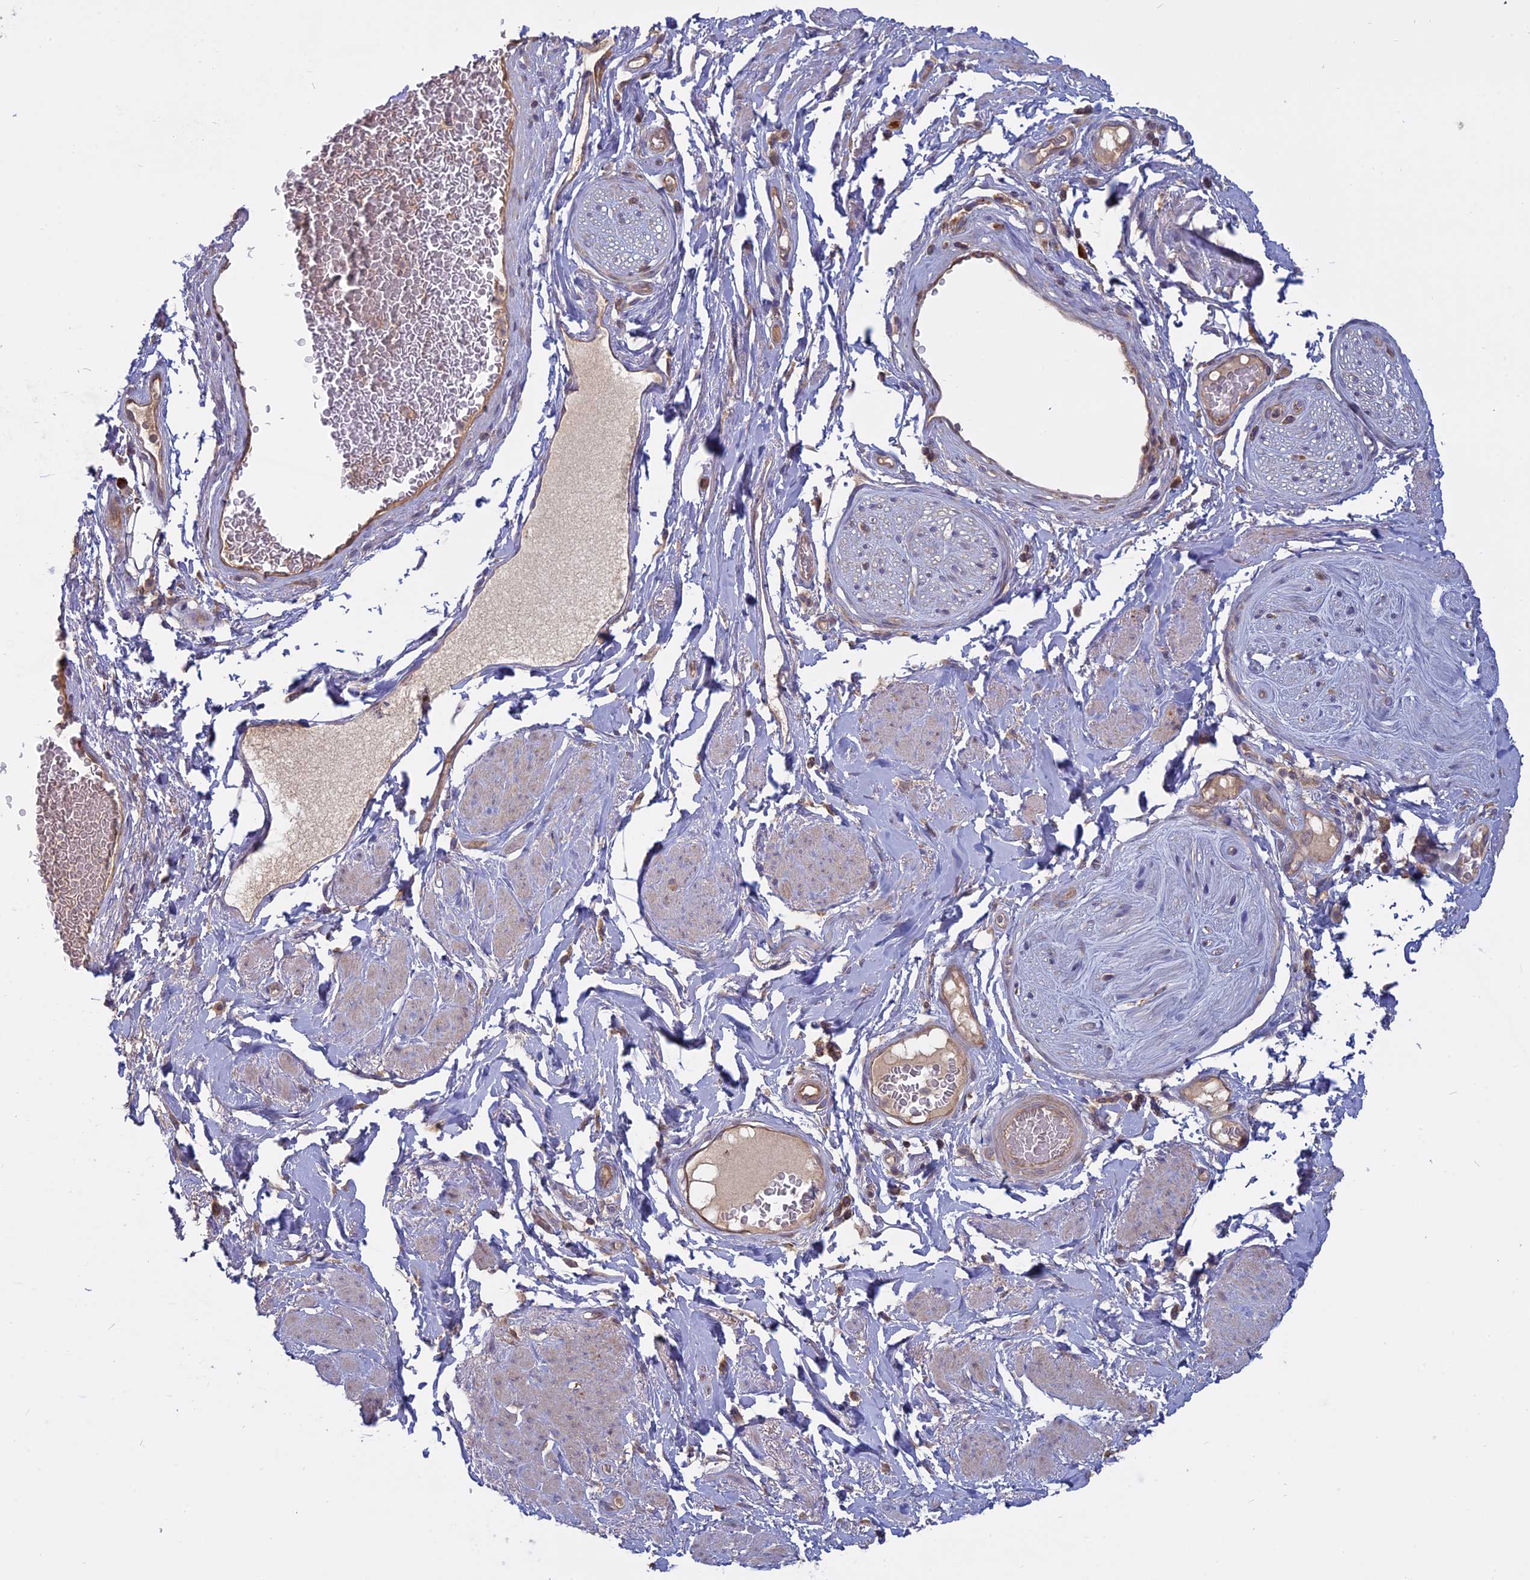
{"staining": {"intensity": "weak", "quantity": ">75%", "location": "cytoplasmic/membranous"}, "tissue": "adipose tissue", "cell_type": "Adipocytes", "image_type": "normal", "snomed": [{"axis": "morphology", "description": "Normal tissue, NOS"}, {"axis": "morphology", "description": "Adenocarcinoma, NOS"}, {"axis": "topography", "description": "Rectum"}, {"axis": "topography", "description": "Vagina"}, {"axis": "topography", "description": "Peripheral nerve tissue"}], "caption": "The histopathology image exhibits immunohistochemical staining of benign adipose tissue. There is weak cytoplasmic/membranous positivity is present in about >75% of adipocytes. The staining was performed using DAB (3,3'-diaminobenzidine) to visualize the protein expression in brown, while the nuclei were stained in blue with hematoxylin (Magnification: 20x).", "gene": "TMEM208", "patient": {"sex": "female", "age": 71}}